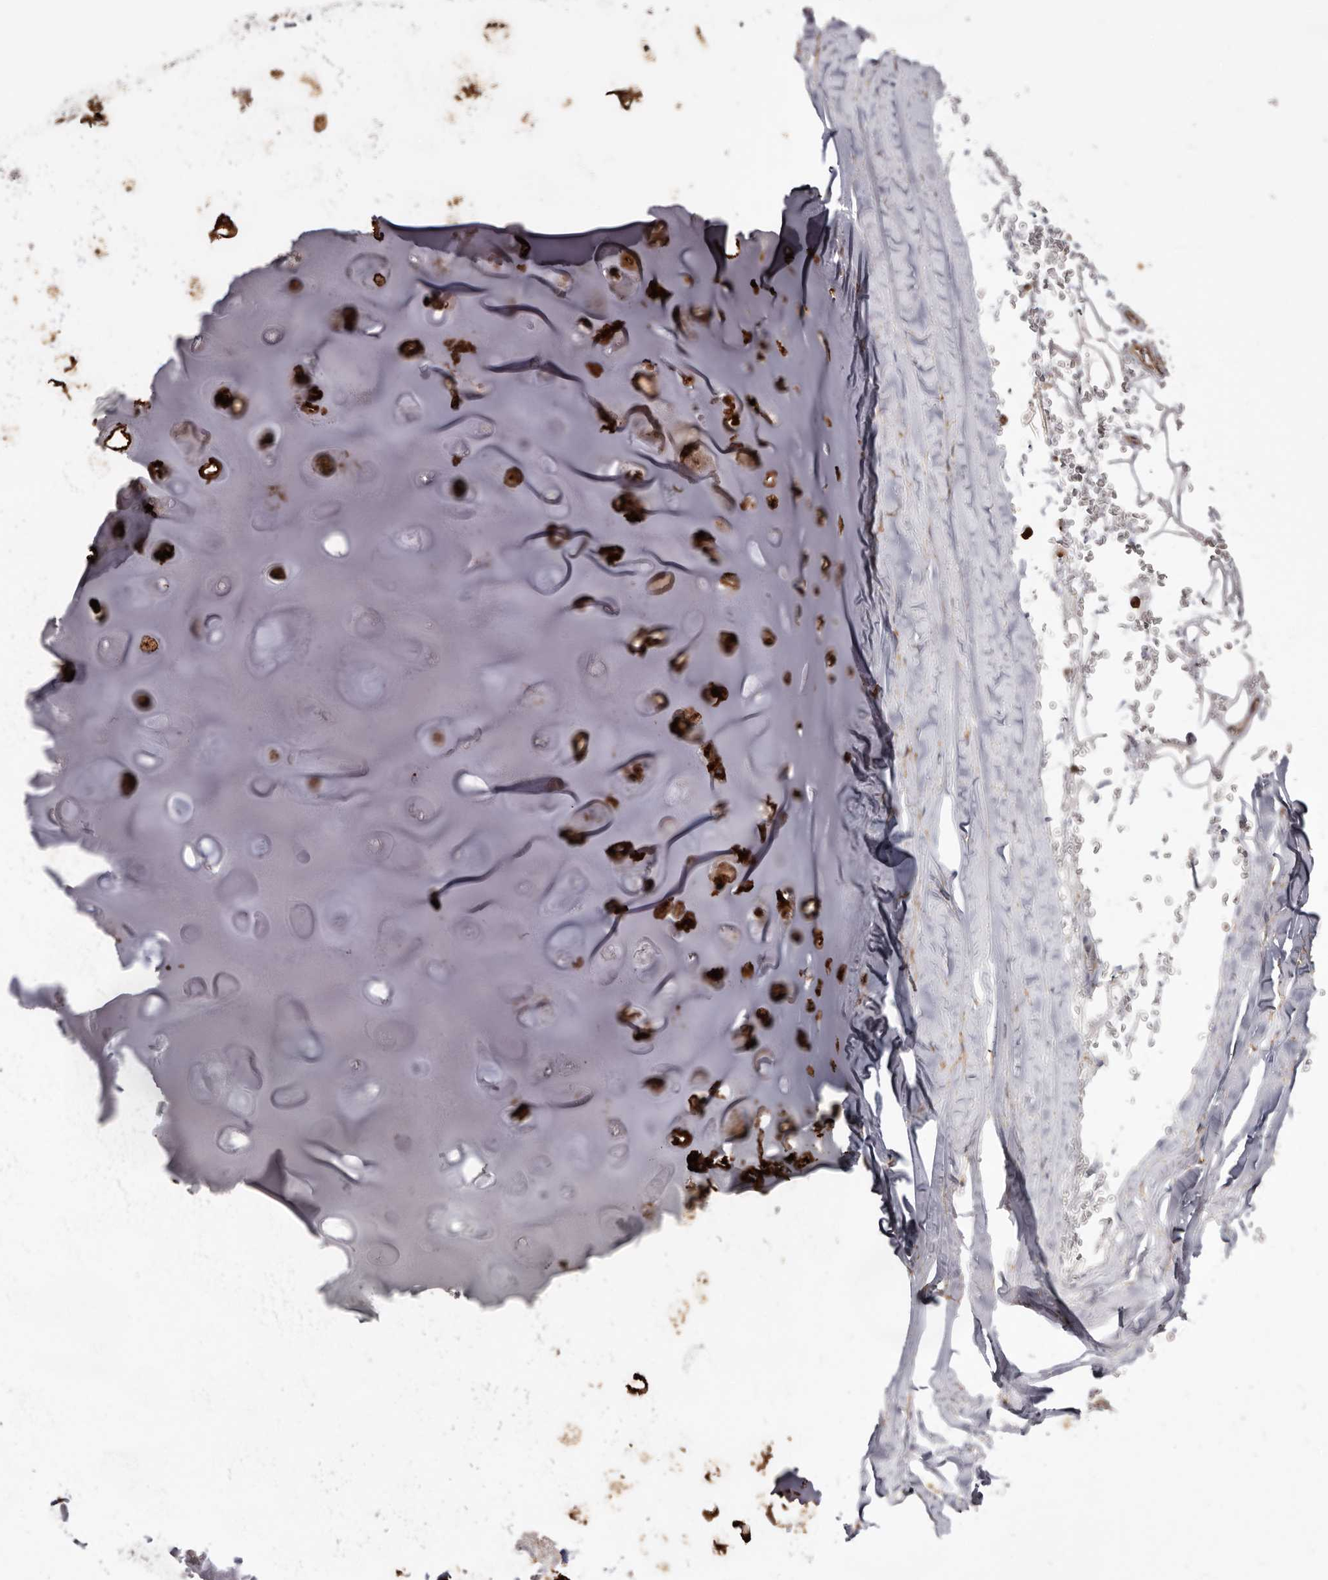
{"staining": {"intensity": "moderate", "quantity": "25%-75%", "location": "cytoplasmic/membranous"}, "tissue": "adipose tissue", "cell_type": "Adipocytes", "image_type": "normal", "snomed": [{"axis": "morphology", "description": "Normal tissue, NOS"}, {"axis": "topography", "description": "Cartilage tissue"}], "caption": "Normal adipose tissue reveals moderate cytoplasmic/membranous staining in about 25%-75% of adipocytes, visualized by immunohistochemistry.", "gene": "PKM", "patient": {"sex": "female", "age": 63}}